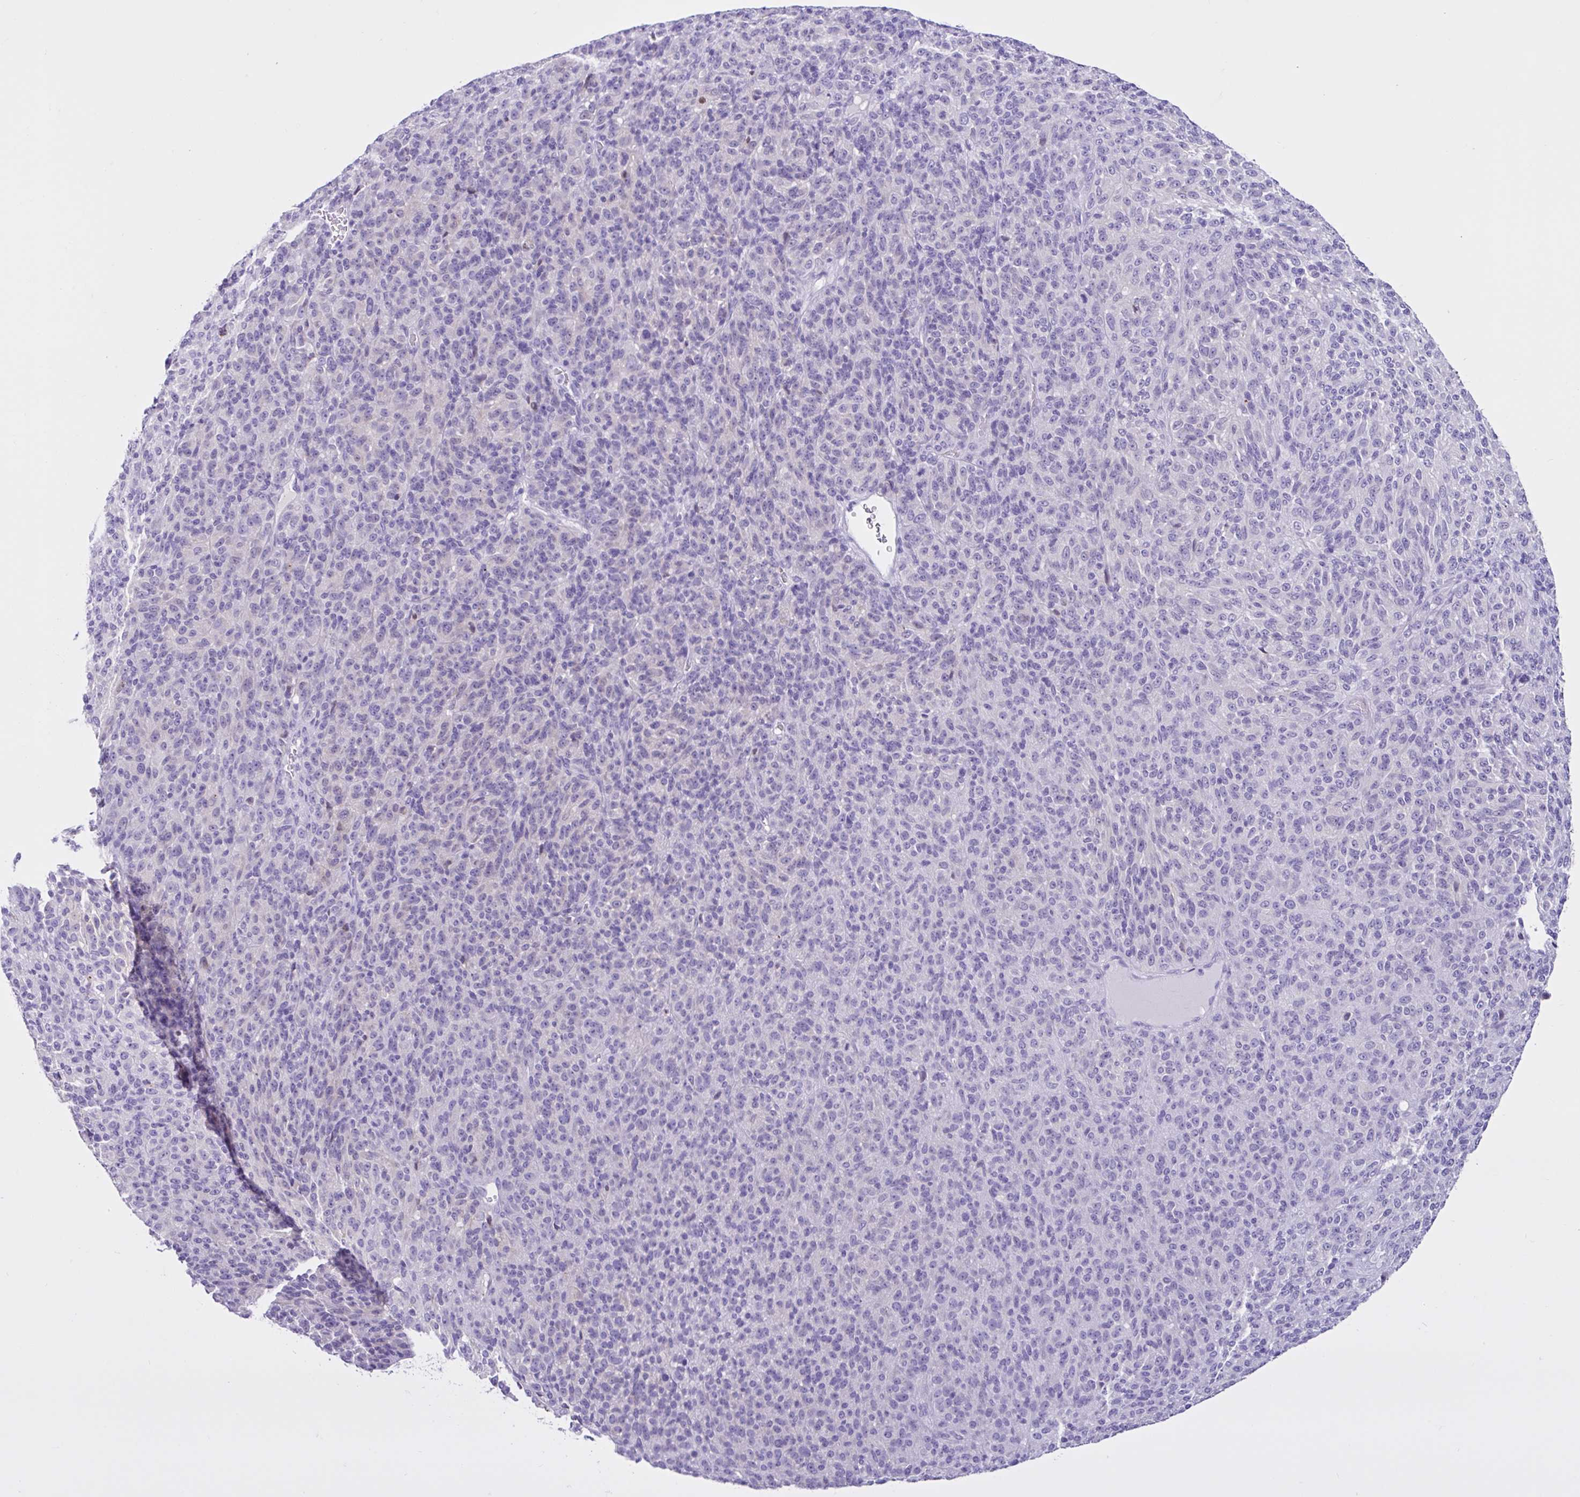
{"staining": {"intensity": "negative", "quantity": "none", "location": "none"}, "tissue": "melanoma", "cell_type": "Tumor cells", "image_type": "cancer", "snomed": [{"axis": "morphology", "description": "Malignant melanoma, Metastatic site"}, {"axis": "topography", "description": "Brain"}], "caption": "An image of melanoma stained for a protein exhibits no brown staining in tumor cells.", "gene": "CYP19A1", "patient": {"sex": "female", "age": 56}}